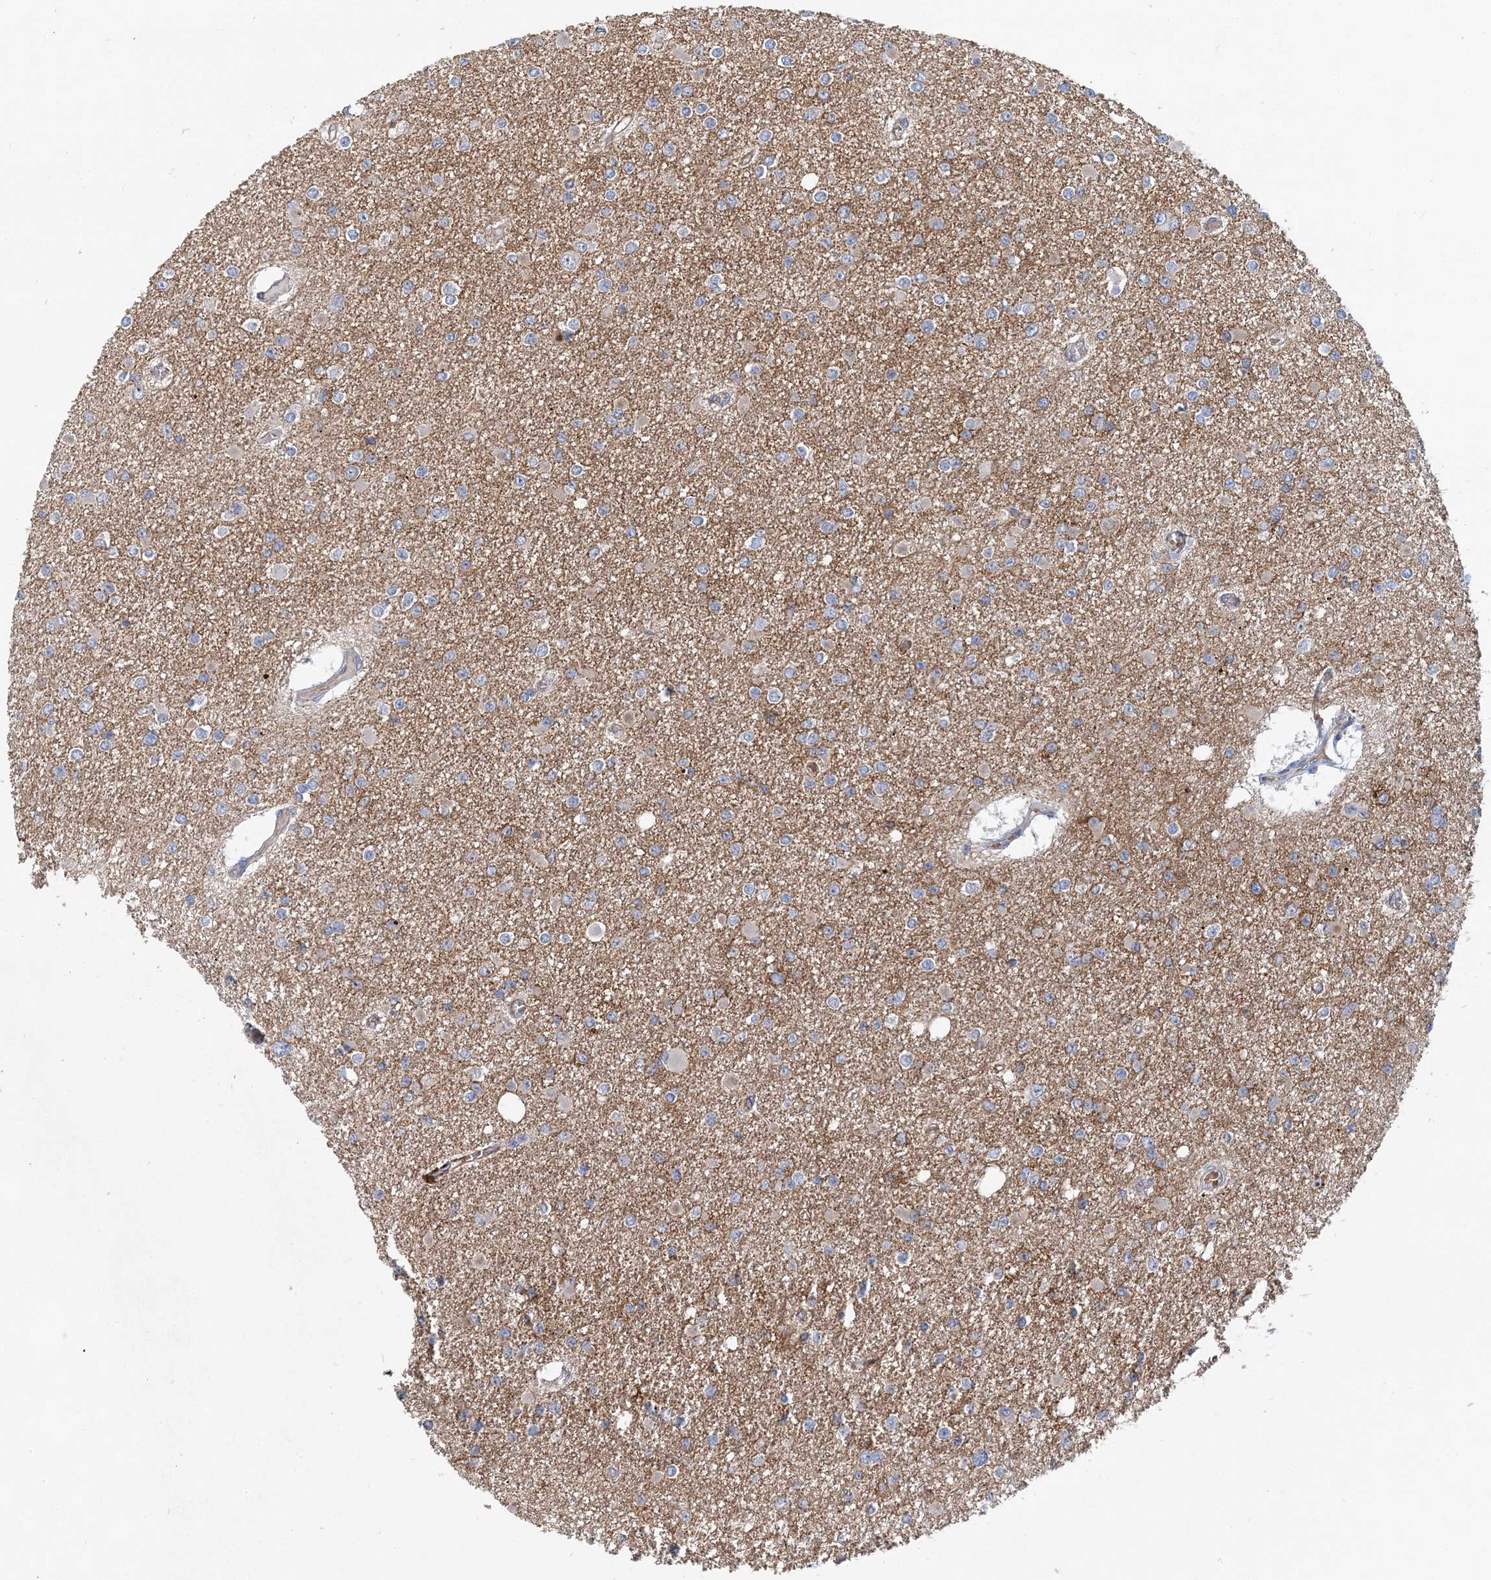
{"staining": {"intensity": "negative", "quantity": "none", "location": "none"}, "tissue": "glioma", "cell_type": "Tumor cells", "image_type": "cancer", "snomed": [{"axis": "morphology", "description": "Glioma, malignant, Low grade"}, {"axis": "topography", "description": "Brain"}], "caption": "DAB immunohistochemical staining of glioma reveals no significant expression in tumor cells.", "gene": "TRAPPC13", "patient": {"sex": "female", "age": 22}}